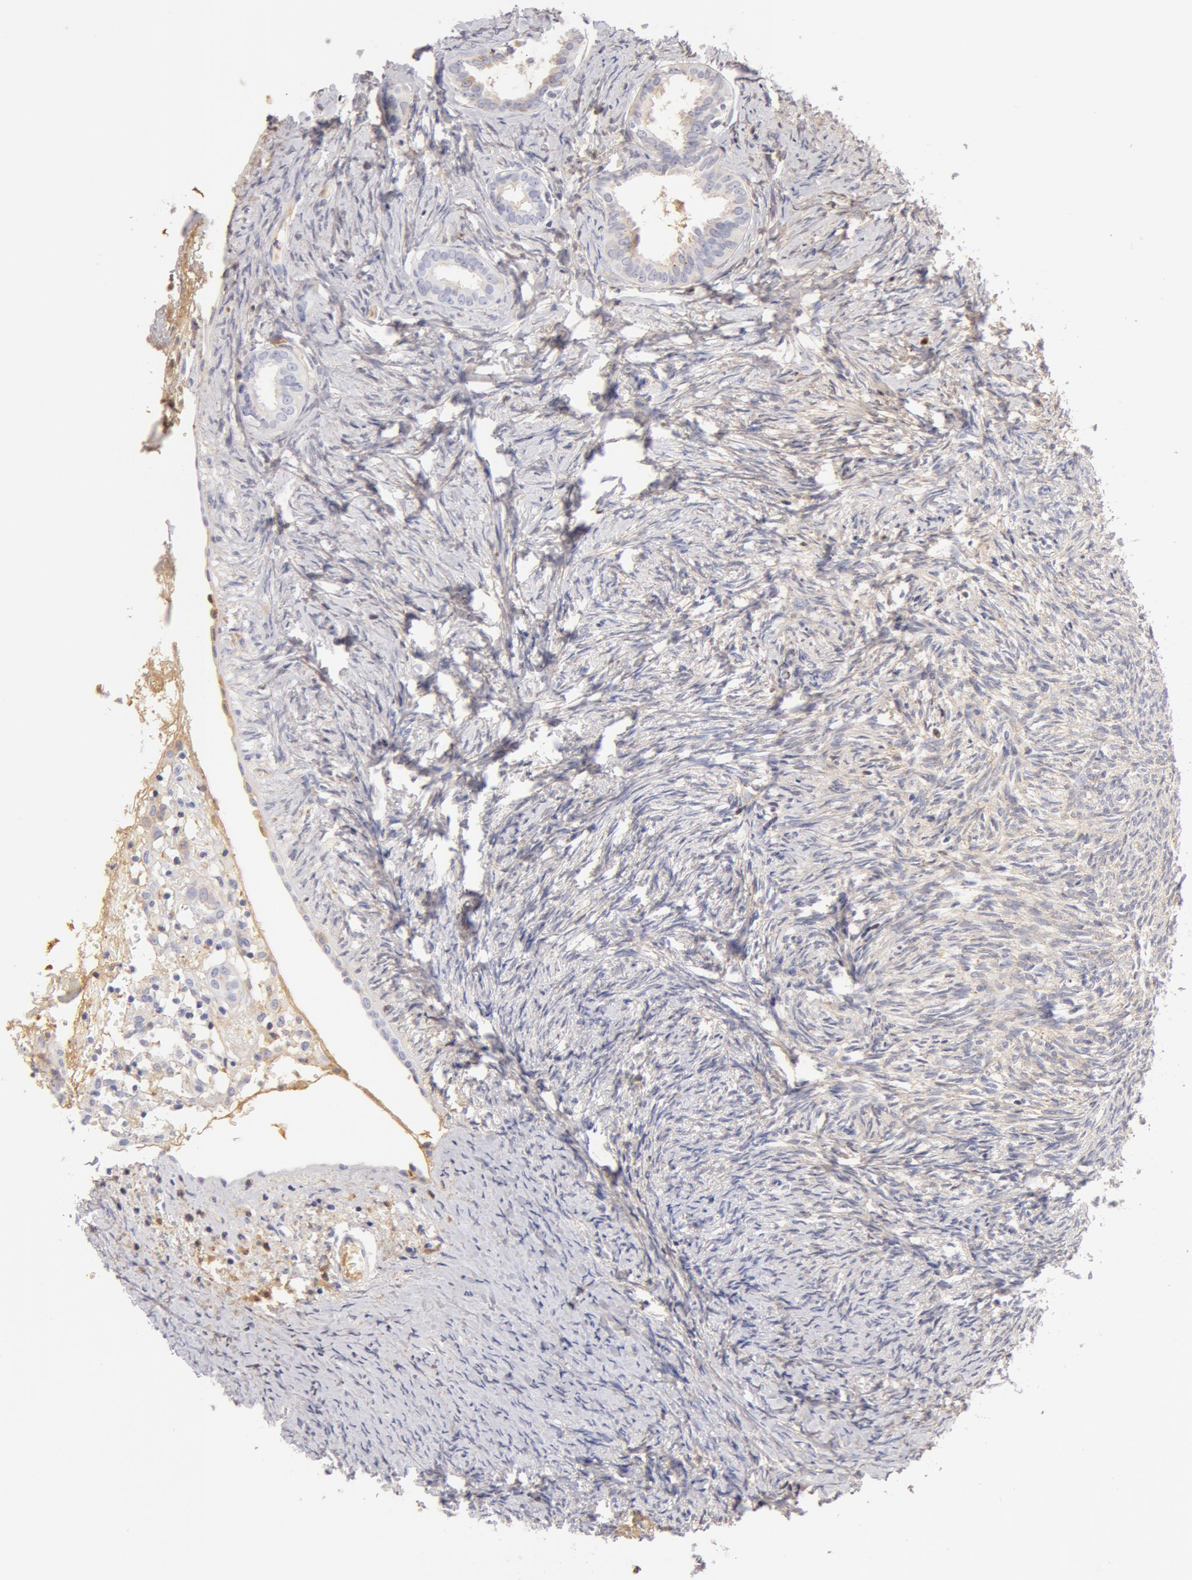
{"staining": {"intensity": "weak", "quantity": "<25%", "location": "cytoplasmic/membranous"}, "tissue": "ovary", "cell_type": "Follicle cells", "image_type": "normal", "snomed": [{"axis": "morphology", "description": "Normal tissue, NOS"}, {"axis": "topography", "description": "Ovary"}], "caption": "Ovary stained for a protein using IHC displays no expression follicle cells.", "gene": "GC", "patient": {"sex": "female", "age": 54}}